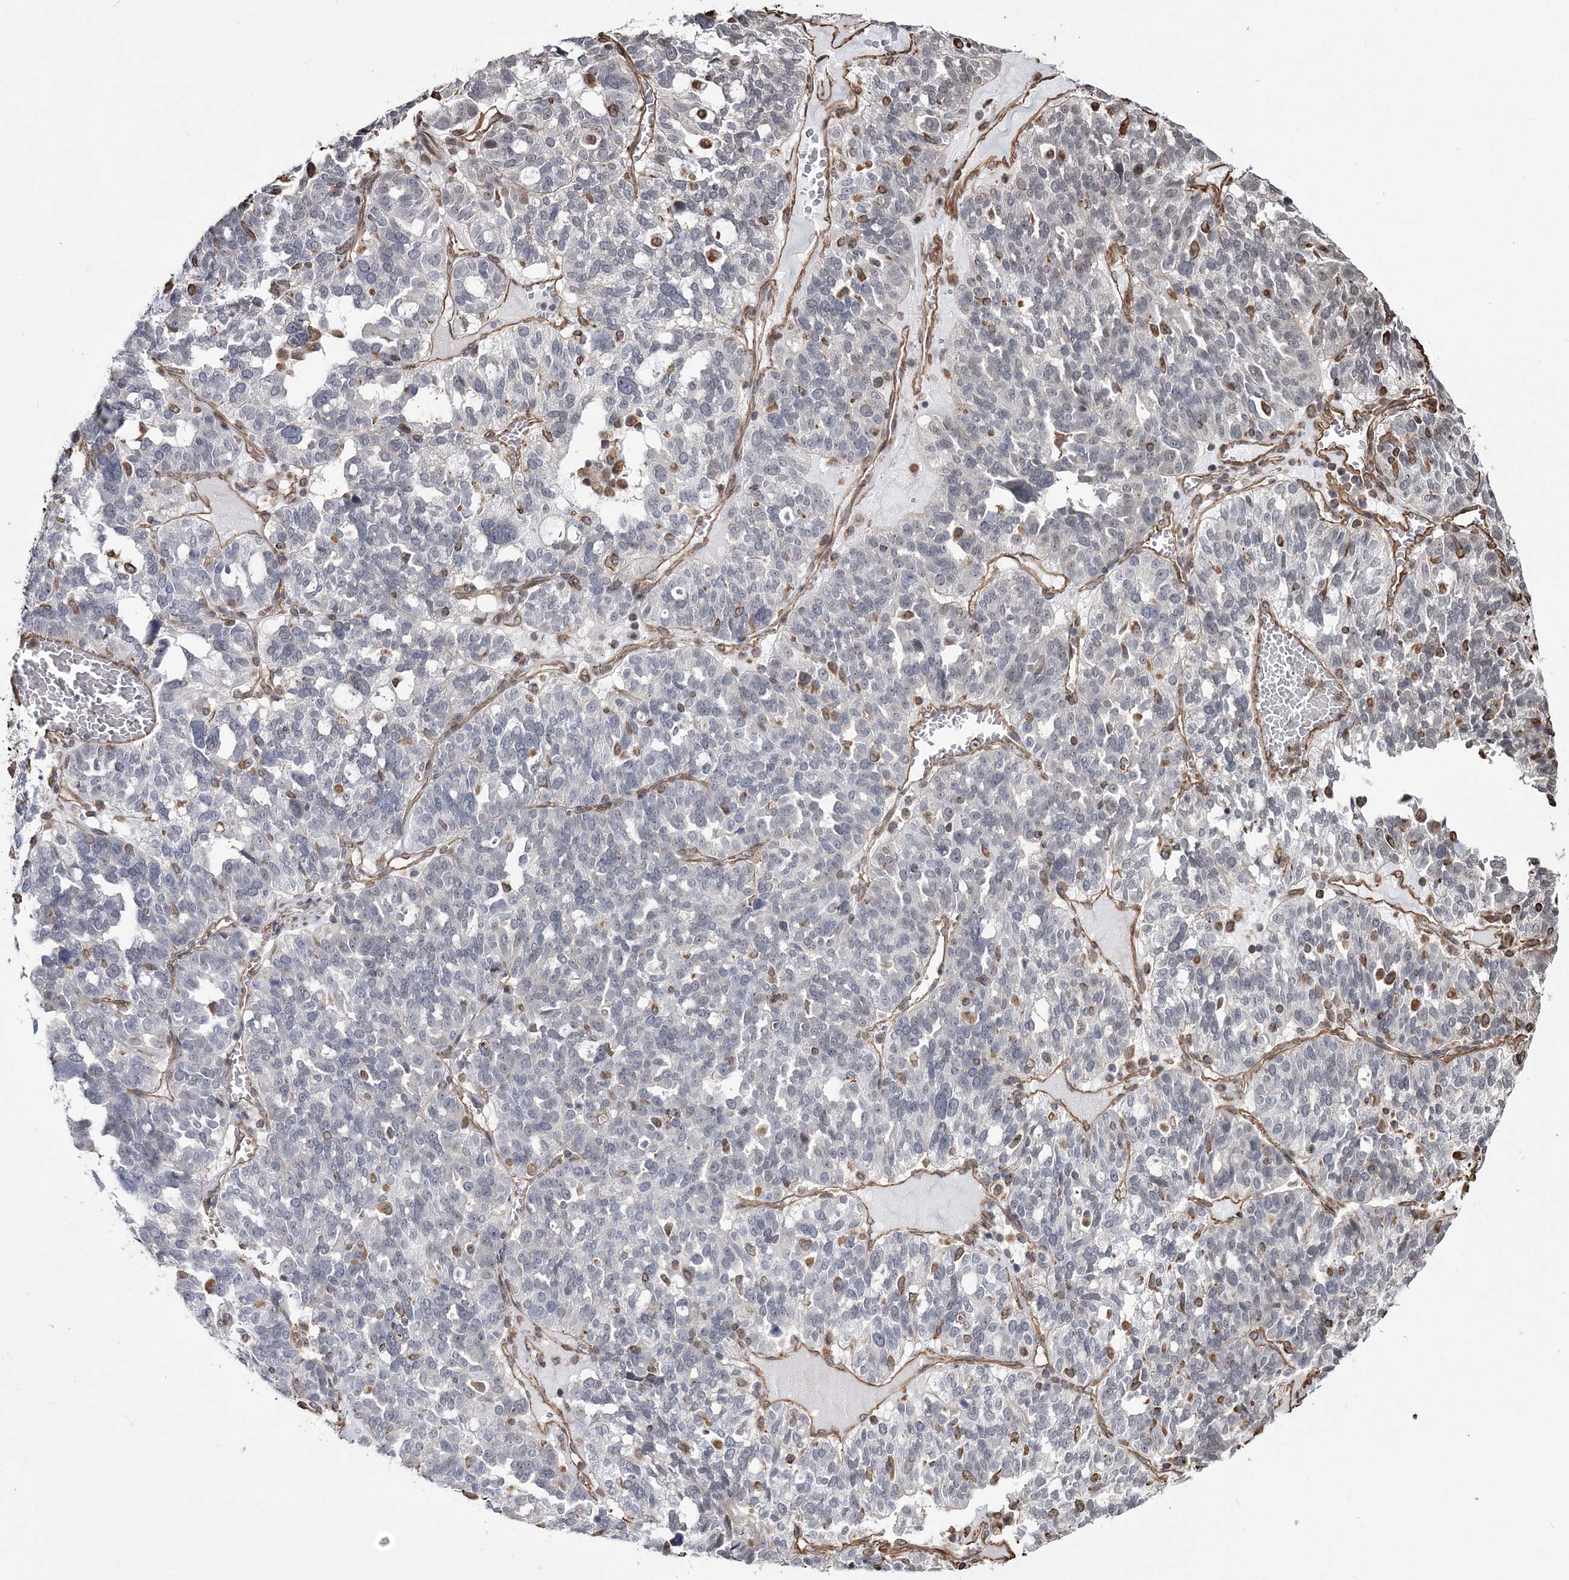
{"staining": {"intensity": "negative", "quantity": "none", "location": "none"}, "tissue": "ovarian cancer", "cell_type": "Tumor cells", "image_type": "cancer", "snomed": [{"axis": "morphology", "description": "Cystadenocarcinoma, serous, NOS"}, {"axis": "topography", "description": "Ovary"}], "caption": "IHC of ovarian cancer (serous cystadenocarcinoma) demonstrates no positivity in tumor cells.", "gene": "ATP11B", "patient": {"sex": "female", "age": 59}}